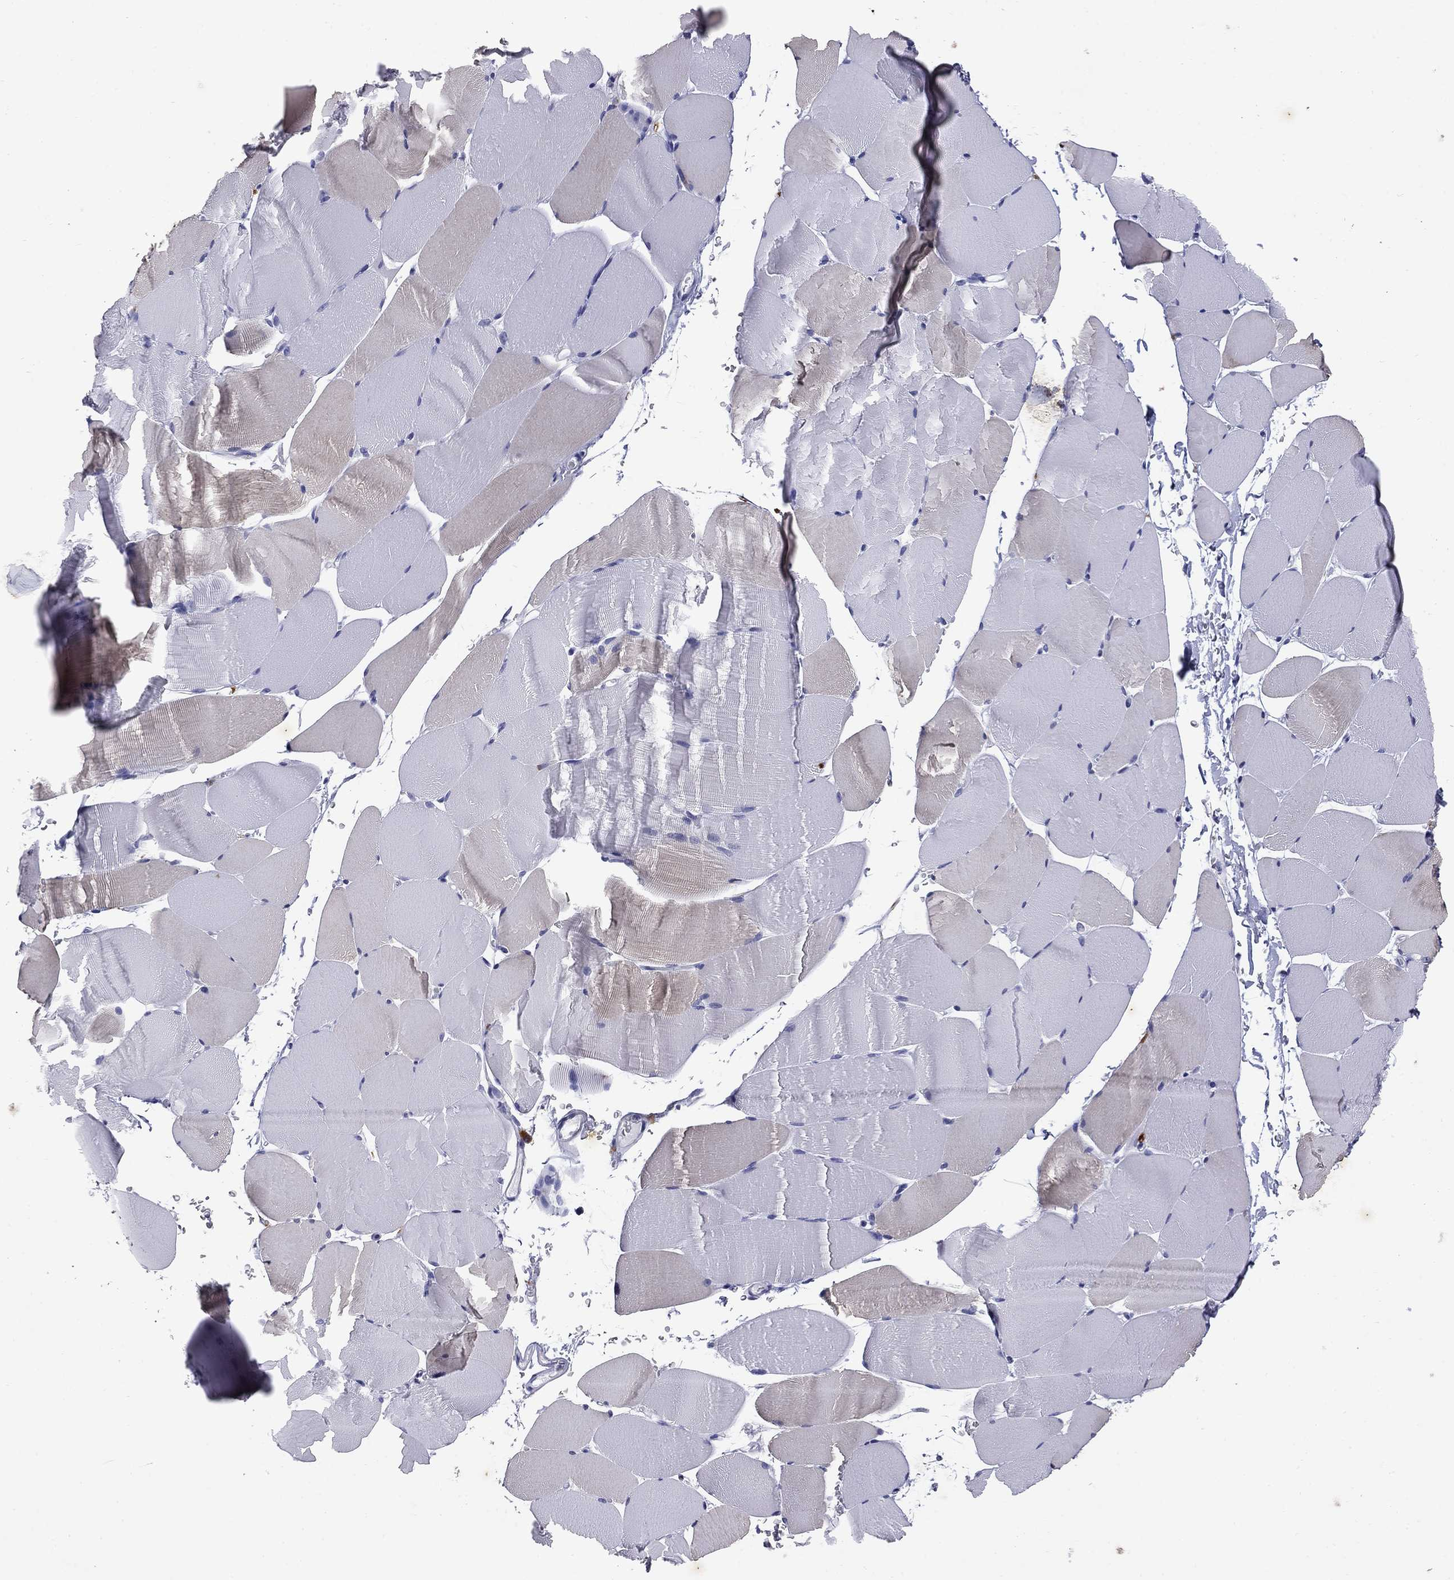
{"staining": {"intensity": "negative", "quantity": "none", "location": "none"}, "tissue": "skeletal muscle", "cell_type": "Myocytes", "image_type": "normal", "snomed": [{"axis": "morphology", "description": "Normal tissue, NOS"}, {"axis": "topography", "description": "Skeletal muscle"}], "caption": "DAB immunohistochemical staining of unremarkable human skeletal muscle displays no significant staining in myocytes. (DAB (3,3'-diaminobenzidine) IHC, high magnification).", "gene": "MADCAM1", "patient": {"sex": "female", "age": 37}}